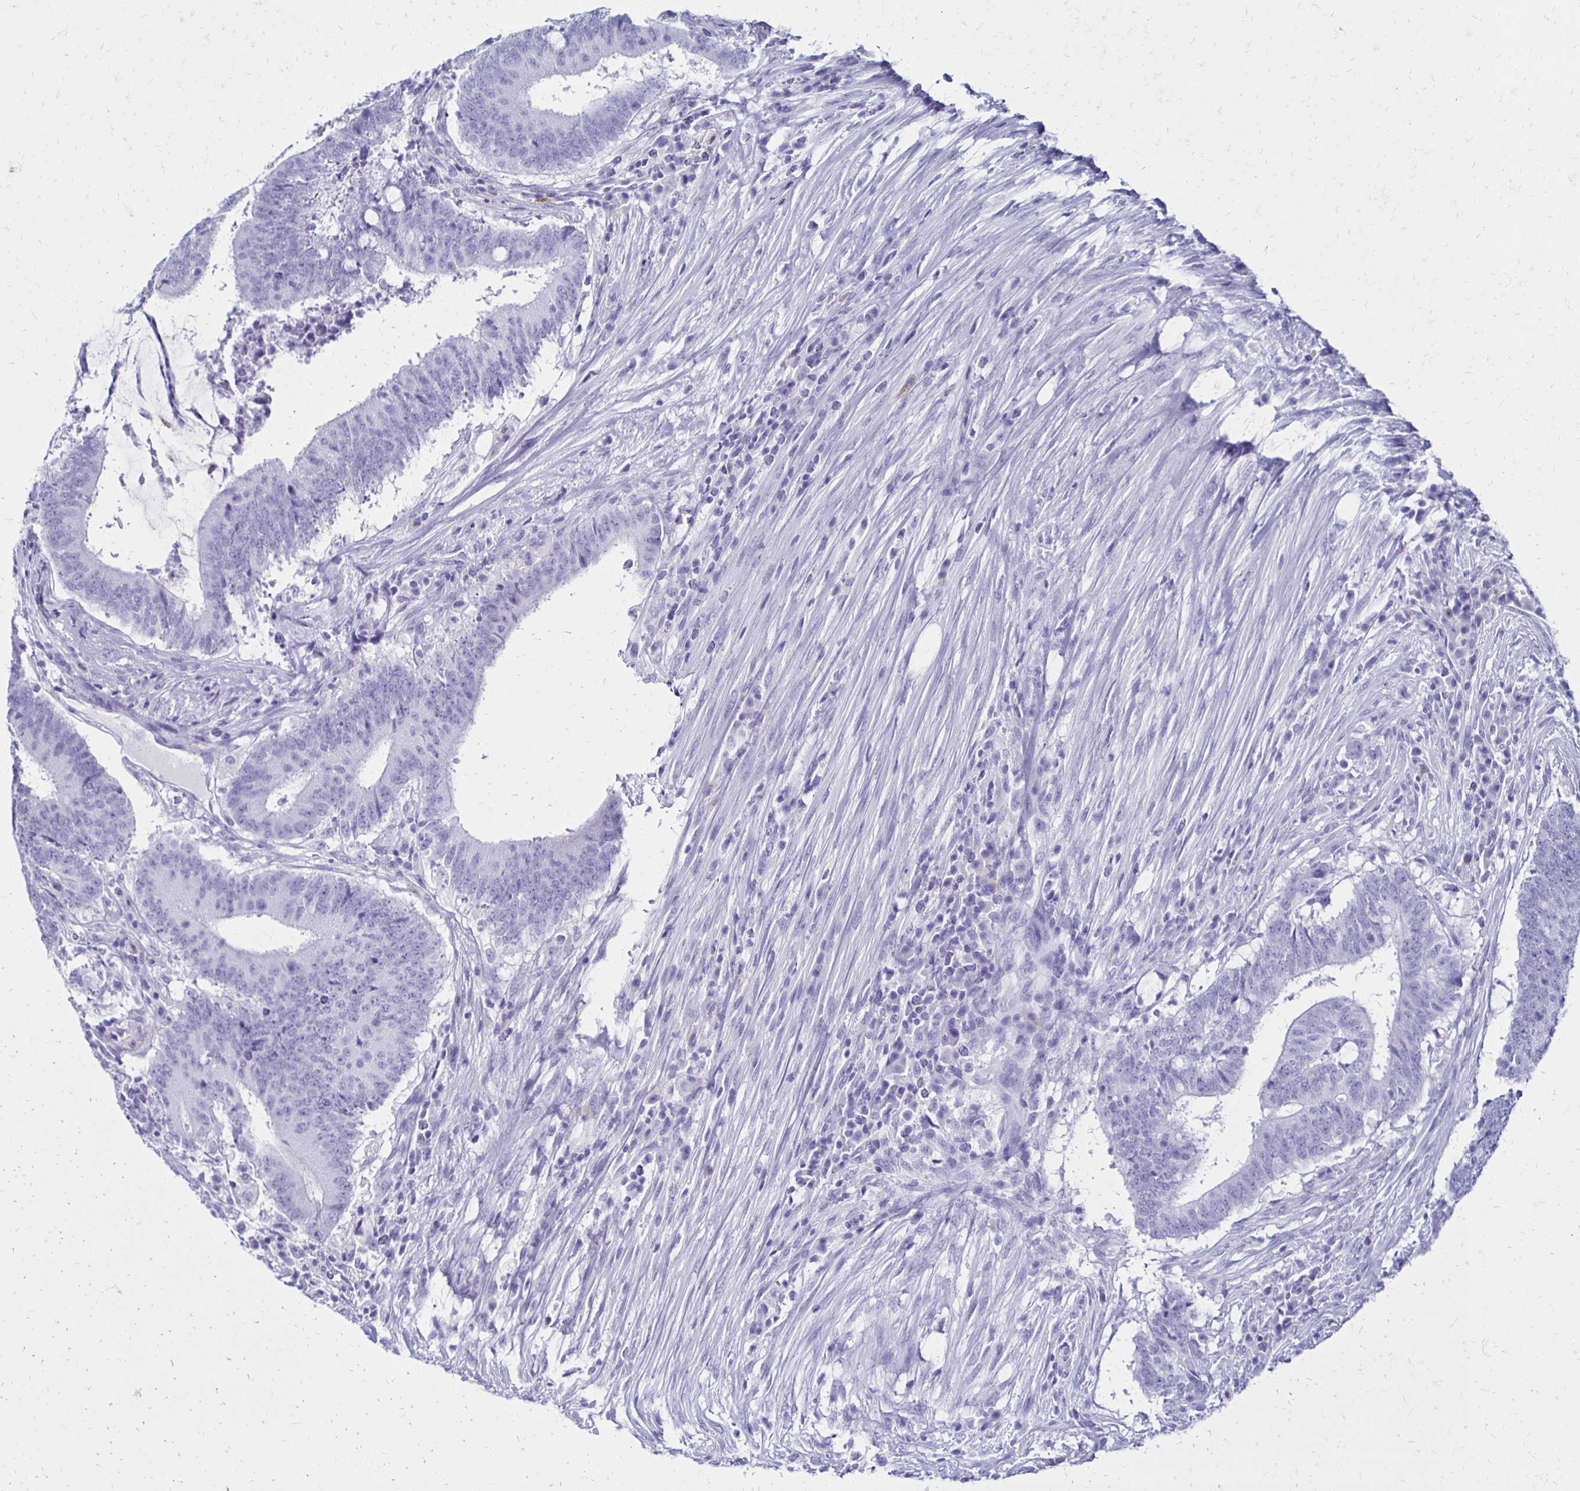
{"staining": {"intensity": "negative", "quantity": "none", "location": "none"}, "tissue": "colorectal cancer", "cell_type": "Tumor cells", "image_type": "cancer", "snomed": [{"axis": "morphology", "description": "Adenocarcinoma, NOS"}, {"axis": "topography", "description": "Colon"}], "caption": "This is an immunohistochemistry (IHC) micrograph of human colorectal cancer. There is no staining in tumor cells.", "gene": "CST5", "patient": {"sex": "female", "age": 43}}